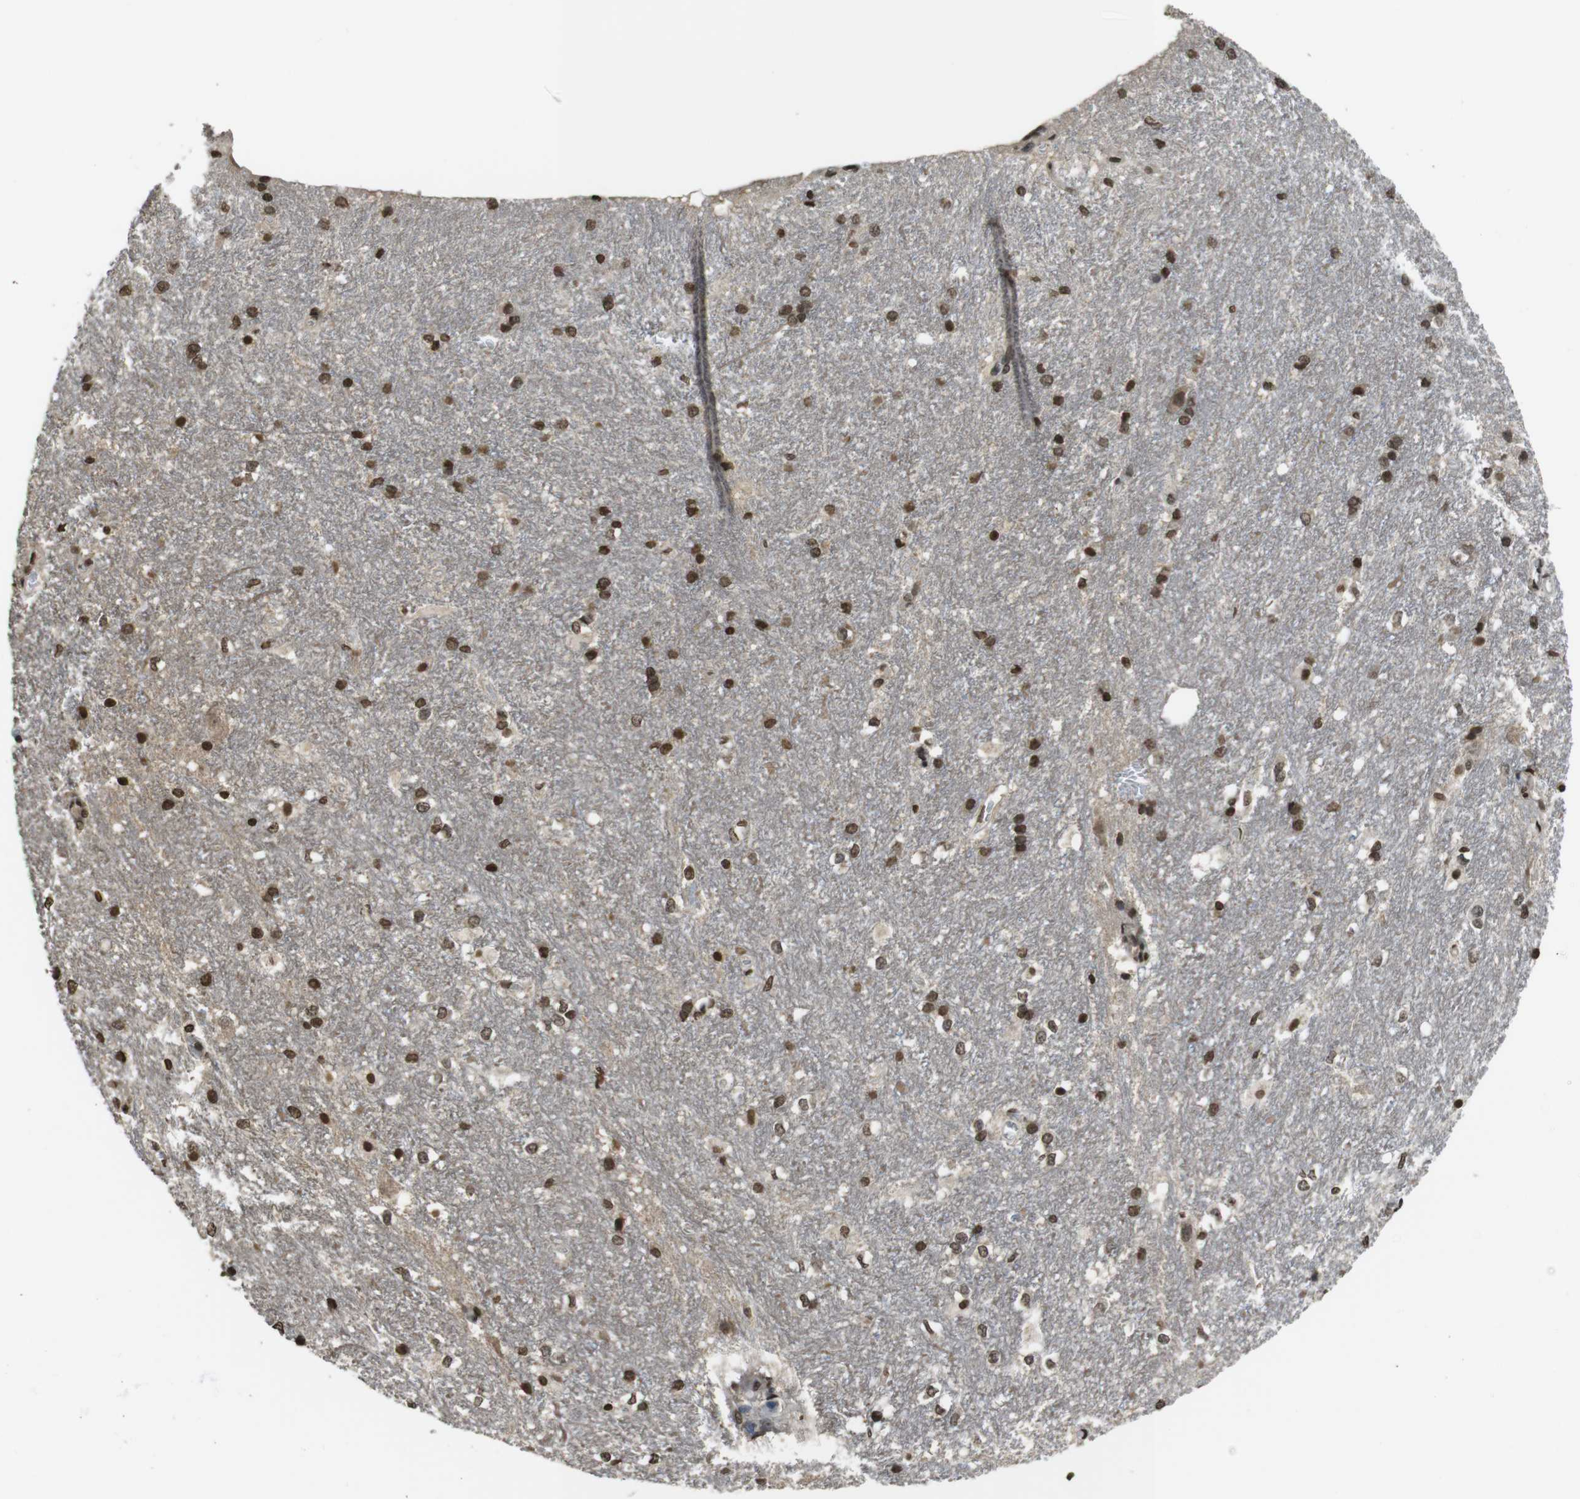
{"staining": {"intensity": "strong", "quantity": ">75%", "location": "nuclear"}, "tissue": "hippocampus", "cell_type": "Glial cells", "image_type": "normal", "snomed": [{"axis": "morphology", "description": "Normal tissue, NOS"}, {"axis": "topography", "description": "Hippocampus"}], "caption": "Strong nuclear protein staining is present in approximately >75% of glial cells in hippocampus.", "gene": "MAF", "patient": {"sex": "female", "age": 19}}